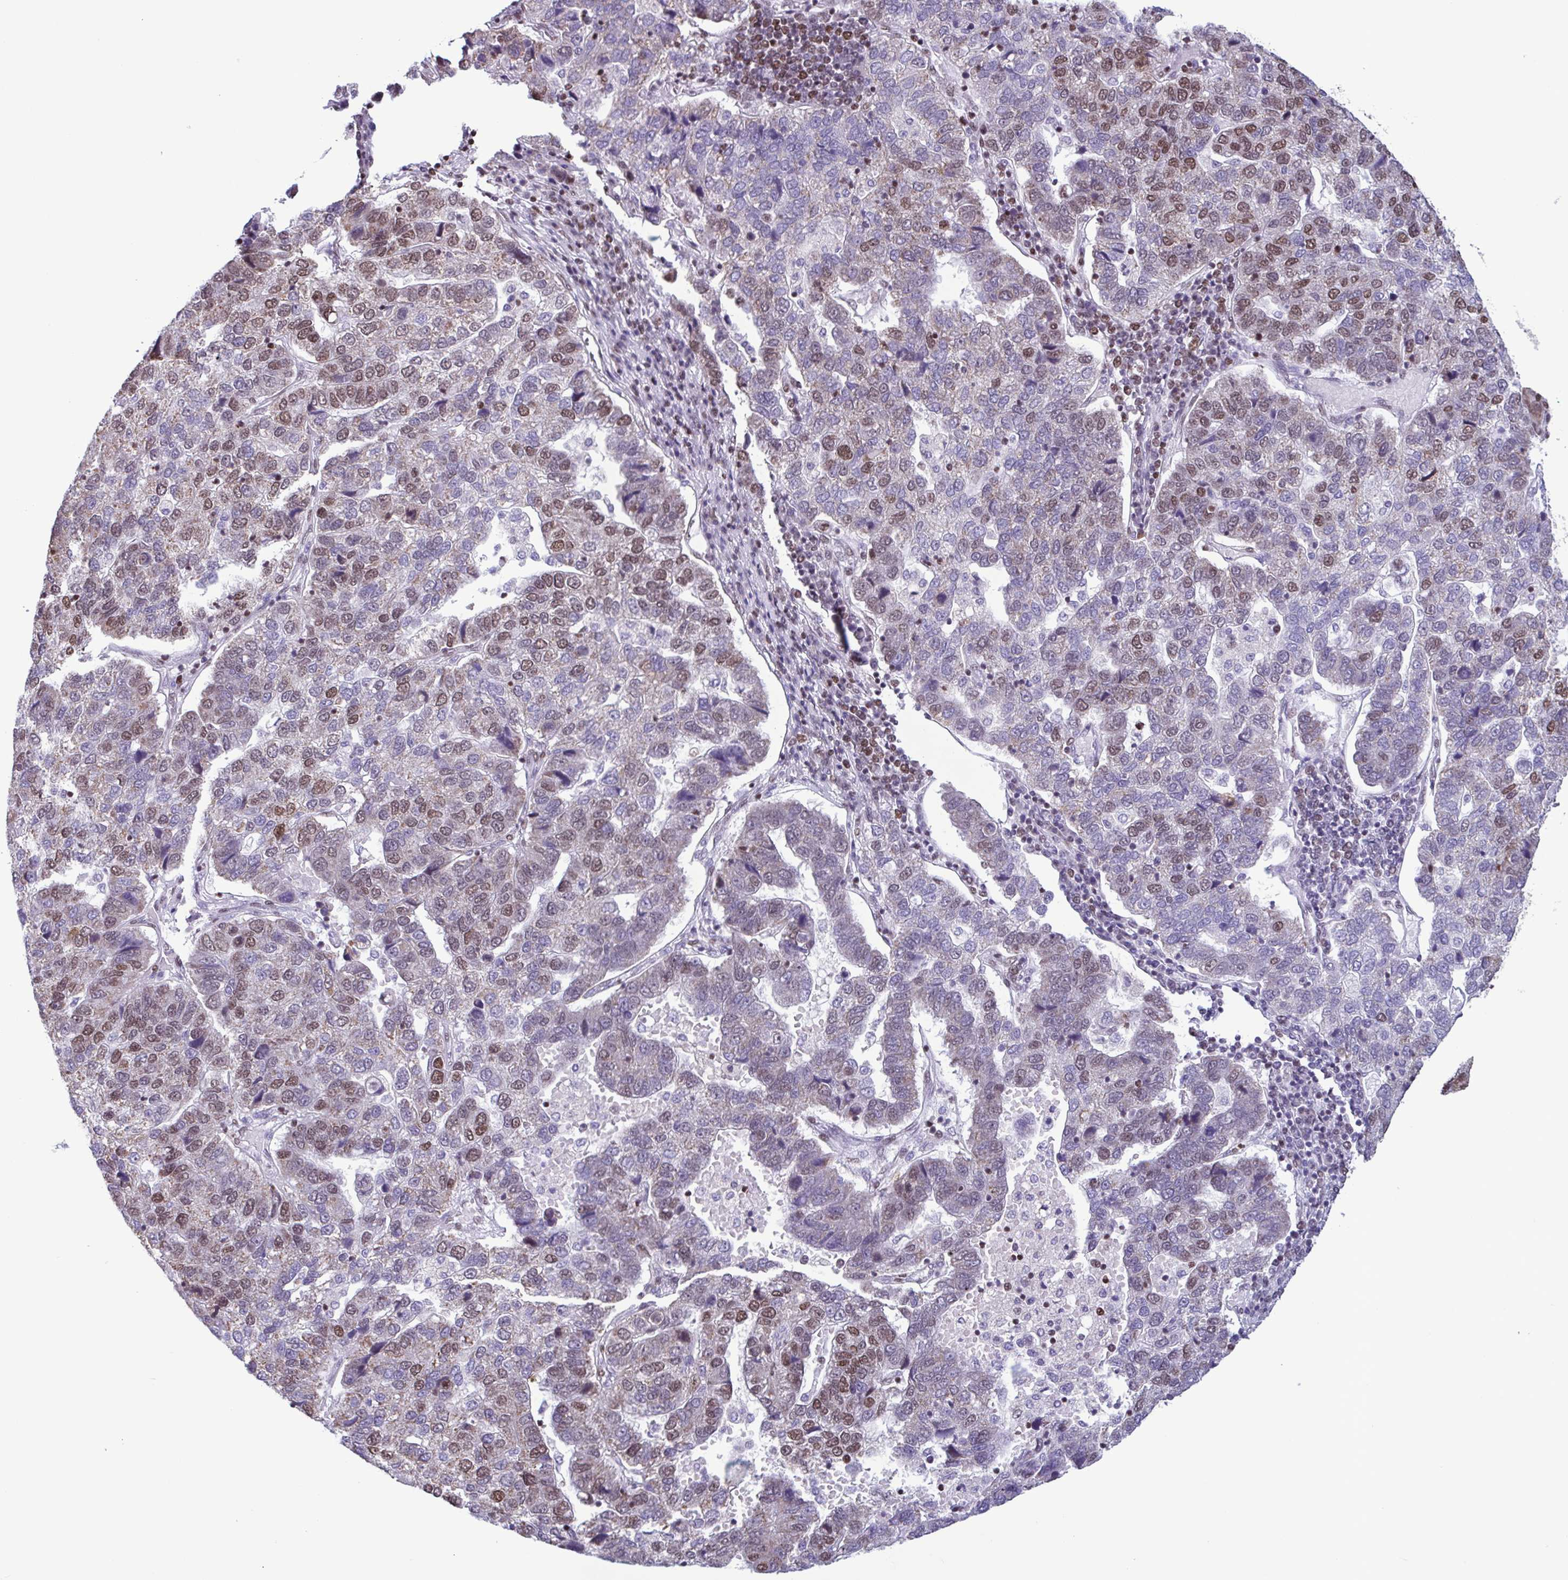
{"staining": {"intensity": "moderate", "quantity": "25%-75%", "location": "nuclear"}, "tissue": "pancreatic cancer", "cell_type": "Tumor cells", "image_type": "cancer", "snomed": [{"axis": "morphology", "description": "Adenocarcinoma, NOS"}, {"axis": "topography", "description": "Pancreas"}], "caption": "Pancreatic cancer stained for a protein exhibits moderate nuclear positivity in tumor cells.", "gene": "TIMM21", "patient": {"sex": "female", "age": 61}}